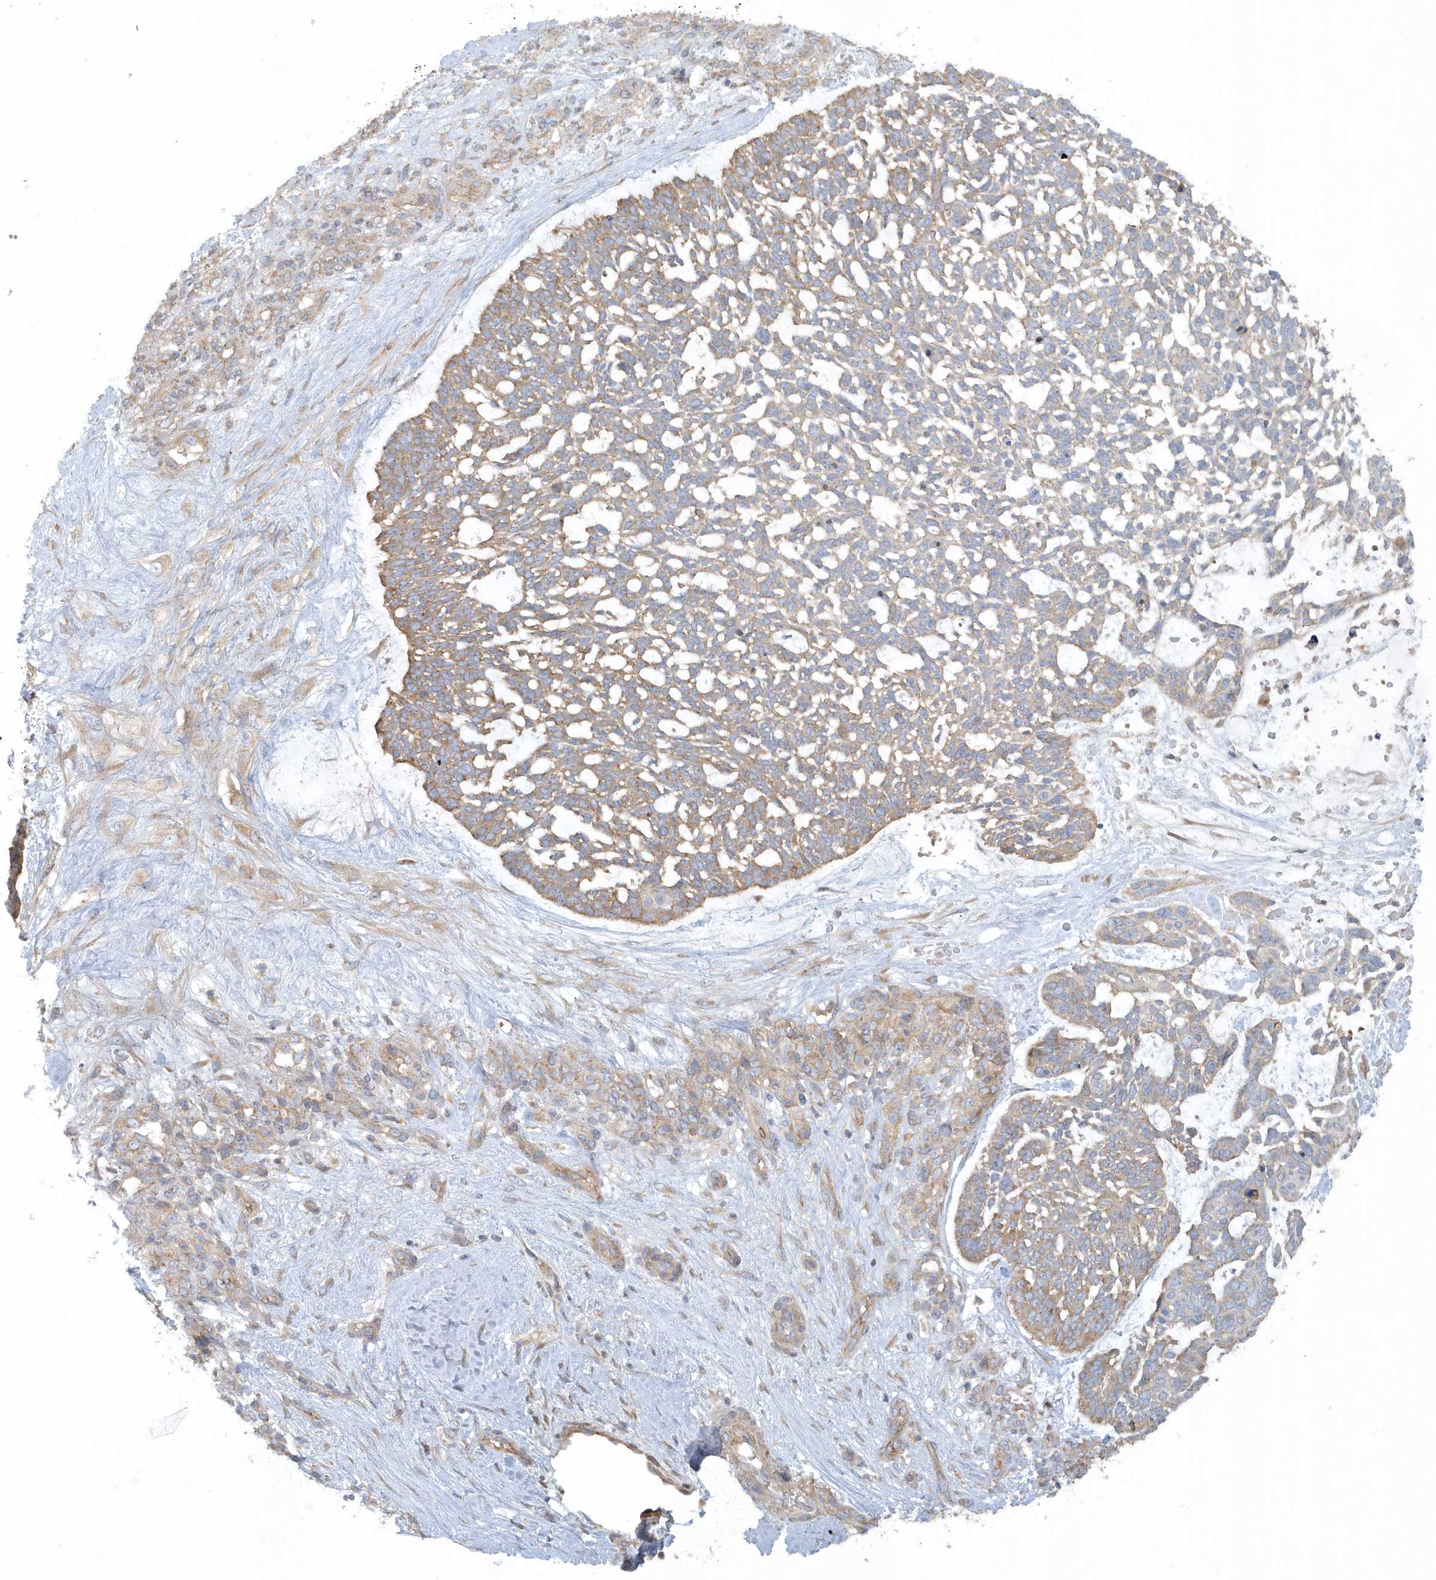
{"staining": {"intensity": "moderate", "quantity": "25%-75%", "location": "cytoplasmic/membranous"}, "tissue": "skin cancer", "cell_type": "Tumor cells", "image_type": "cancer", "snomed": [{"axis": "morphology", "description": "Basal cell carcinoma"}, {"axis": "topography", "description": "Skin"}], "caption": "This histopathology image exhibits skin cancer (basal cell carcinoma) stained with immunohistochemistry to label a protein in brown. The cytoplasmic/membranous of tumor cells show moderate positivity for the protein. Nuclei are counter-stained blue.", "gene": "CNOT10", "patient": {"sex": "male", "age": 88}}